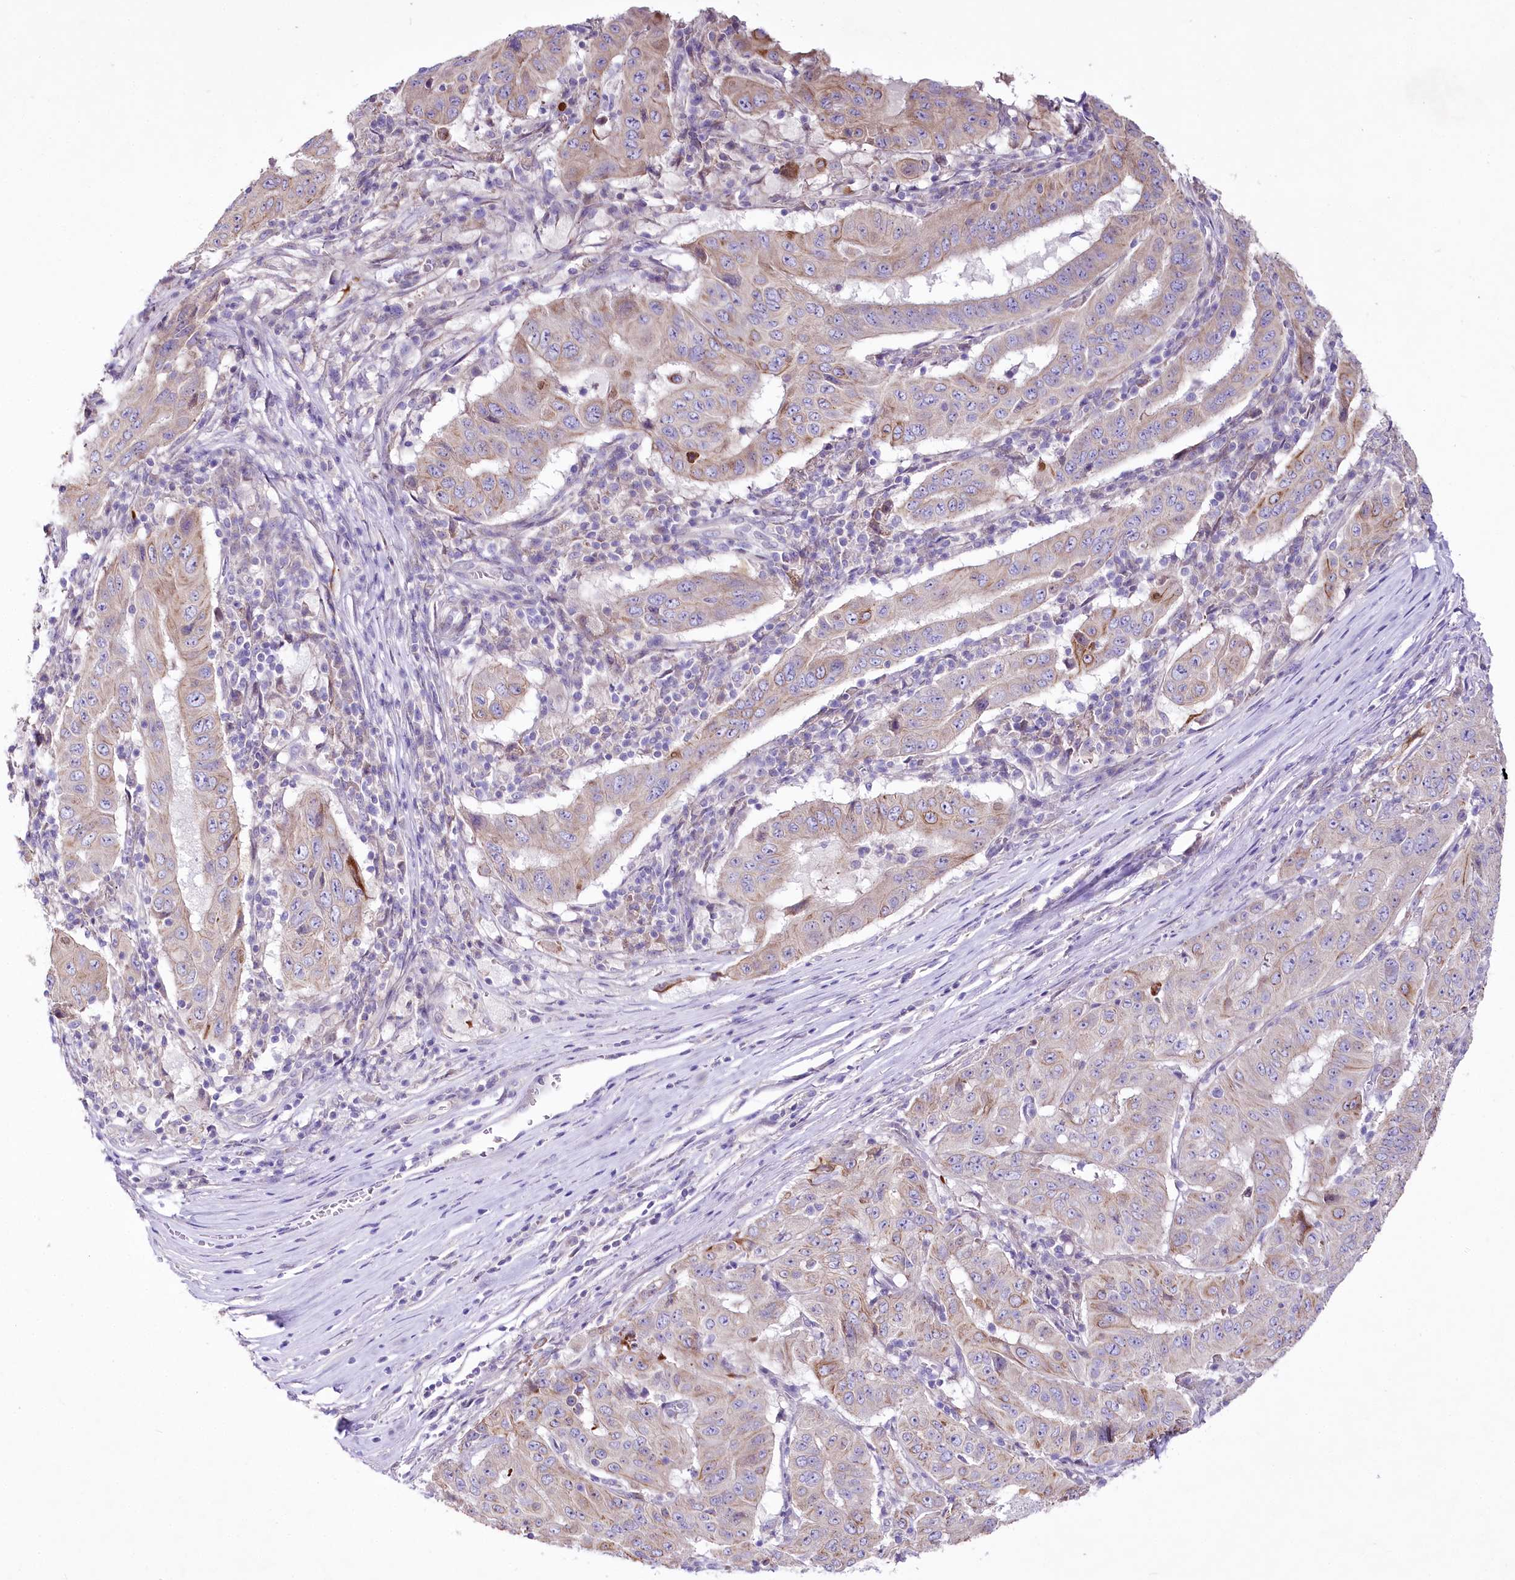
{"staining": {"intensity": "moderate", "quantity": "<25%", "location": "cytoplasmic/membranous"}, "tissue": "pancreatic cancer", "cell_type": "Tumor cells", "image_type": "cancer", "snomed": [{"axis": "morphology", "description": "Adenocarcinoma, NOS"}, {"axis": "topography", "description": "Pancreas"}], "caption": "Immunohistochemistry of human adenocarcinoma (pancreatic) shows low levels of moderate cytoplasmic/membranous expression in approximately <25% of tumor cells. The staining is performed using DAB brown chromogen to label protein expression. The nuclei are counter-stained blue using hematoxylin.", "gene": "LRRC14B", "patient": {"sex": "male", "age": 63}}